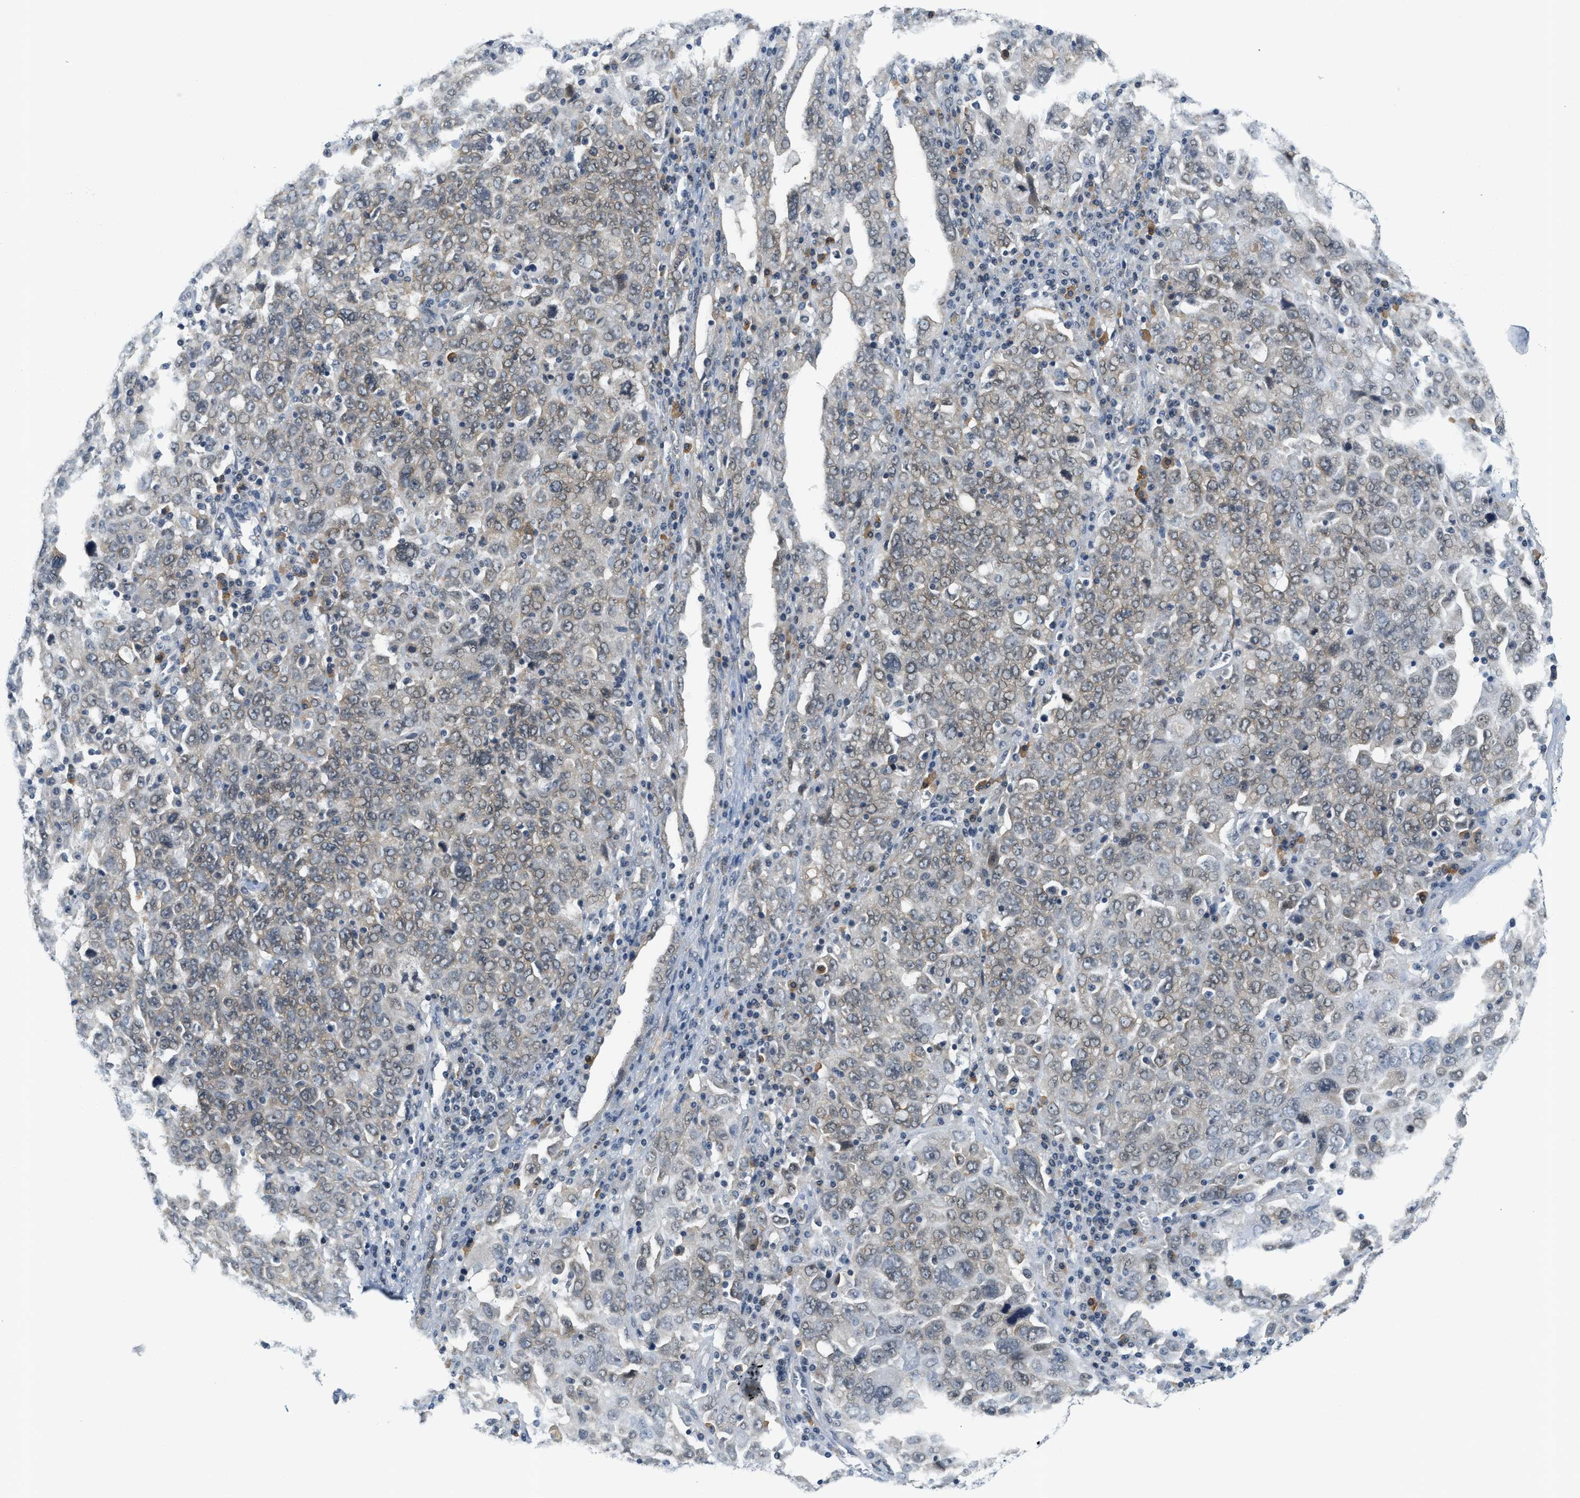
{"staining": {"intensity": "weak", "quantity": ">75%", "location": "cytoplasmic/membranous"}, "tissue": "ovarian cancer", "cell_type": "Tumor cells", "image_type": "cancer", "snomed": [{"axis": "morphology", "description": "Carcinoma, endometroid"}, {"axis": "topography", "description": "Ovary"}], "caption": "Immunohistochemistry (IHC) staining of ovarian cancer, which demonstrates low levels of weak cytoplasmic/membranous staining in approximately >75% of tumor cells indicating weak cytoplasmic/membranous protein positivity. The staining was performed using DAB (3,3'-diaminobenzidine) (brown) for protein detection and nuclei were counterstained in hematoxylin (blue).", "gene": "KMT2A", "patient": {"sex": "female", "age": 62}}